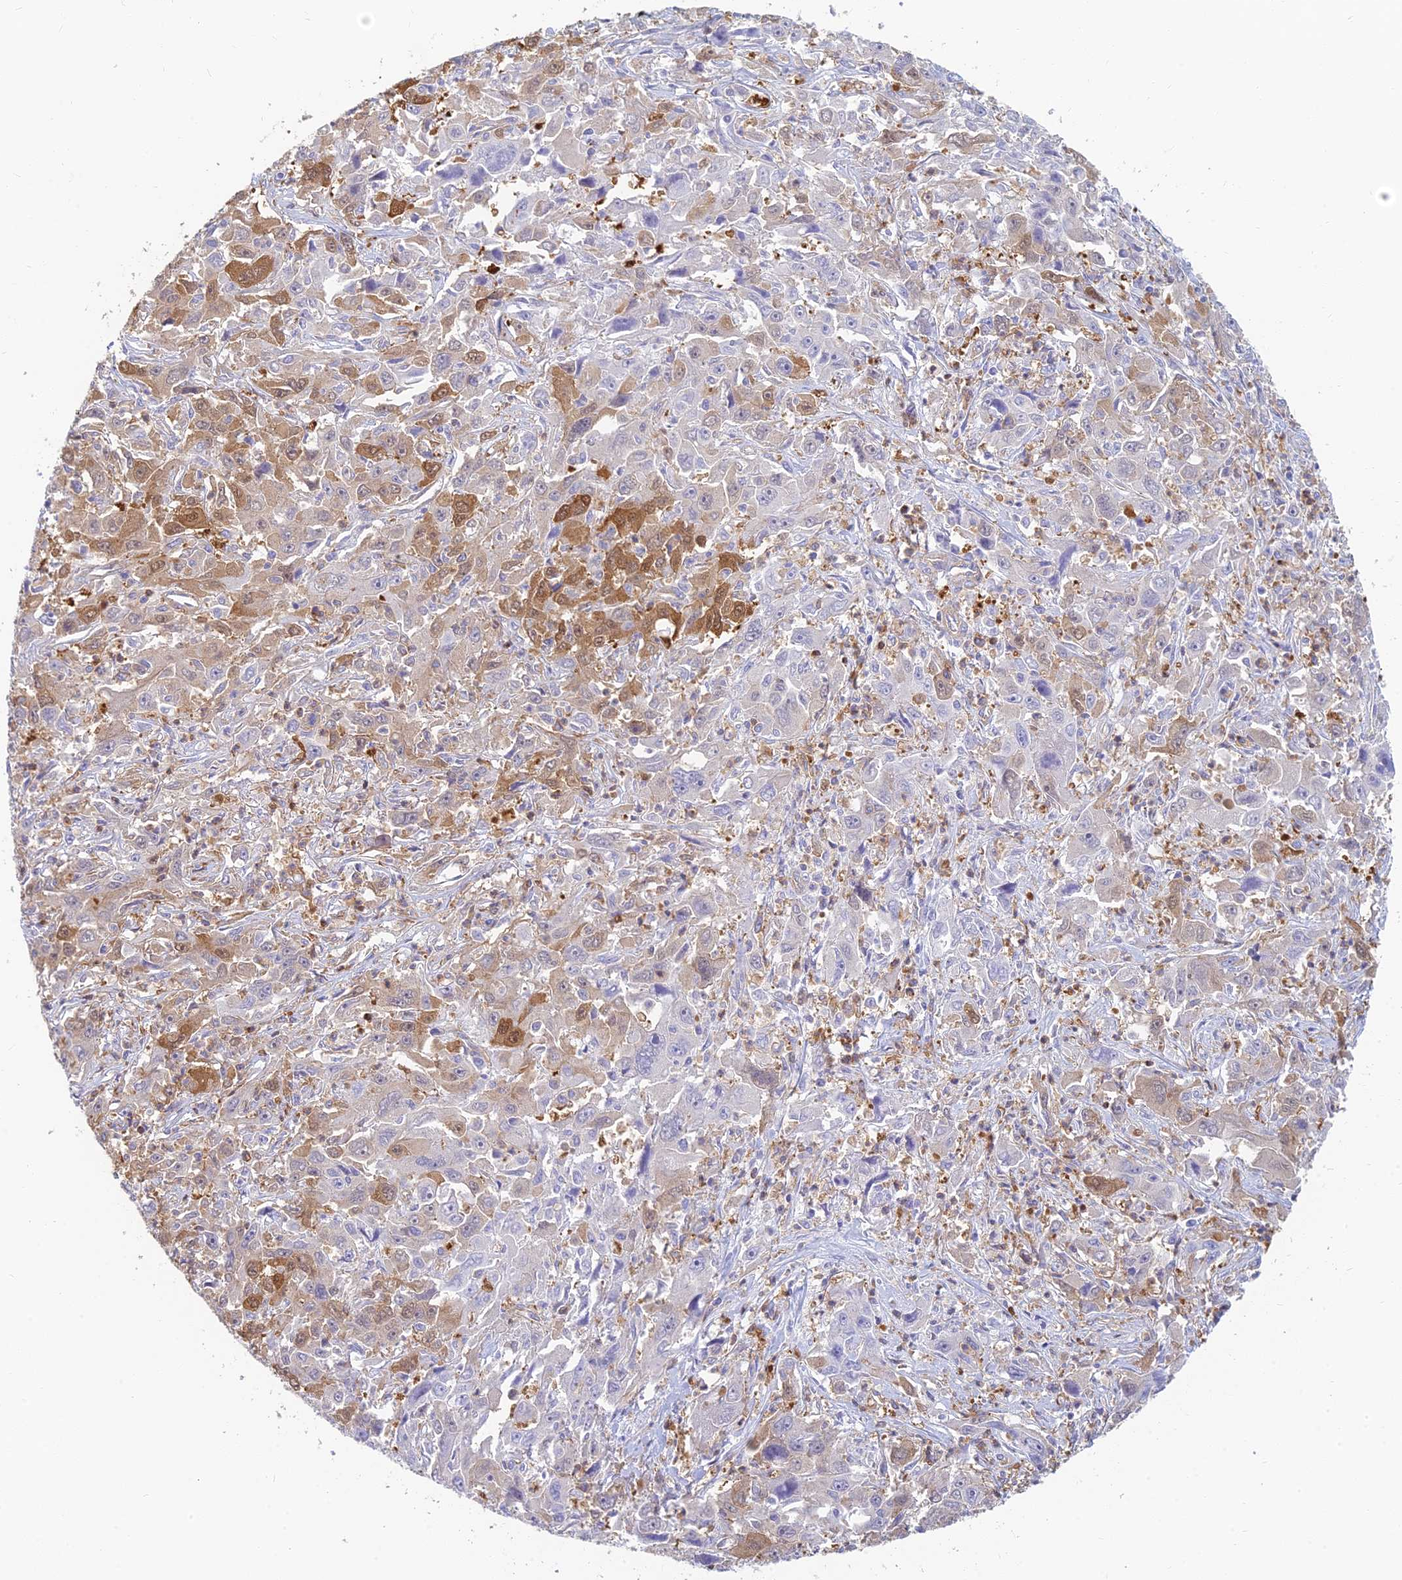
{"staining": {"intensity": "moderate", "quantity": "<25%", "location": "cytoplasmic/membranous"}, "tissue": "liver cancer", "cell_type": "Tumor cells", "image_type": "cancer", "snomed": [{"axis": "morphology", "description": "Carcinoma, Hepatocellular, NOS"}, {"axis": "topography", "description": "Liver"}], "caption": "Liver cancer stained with DAB immunohistochemistry displays low levels of moderate cytoplasmic/membranous staining in about <25% of tumor cells.", "gene": "STRN4", "patient": {"sex": "male", "age": 63}}